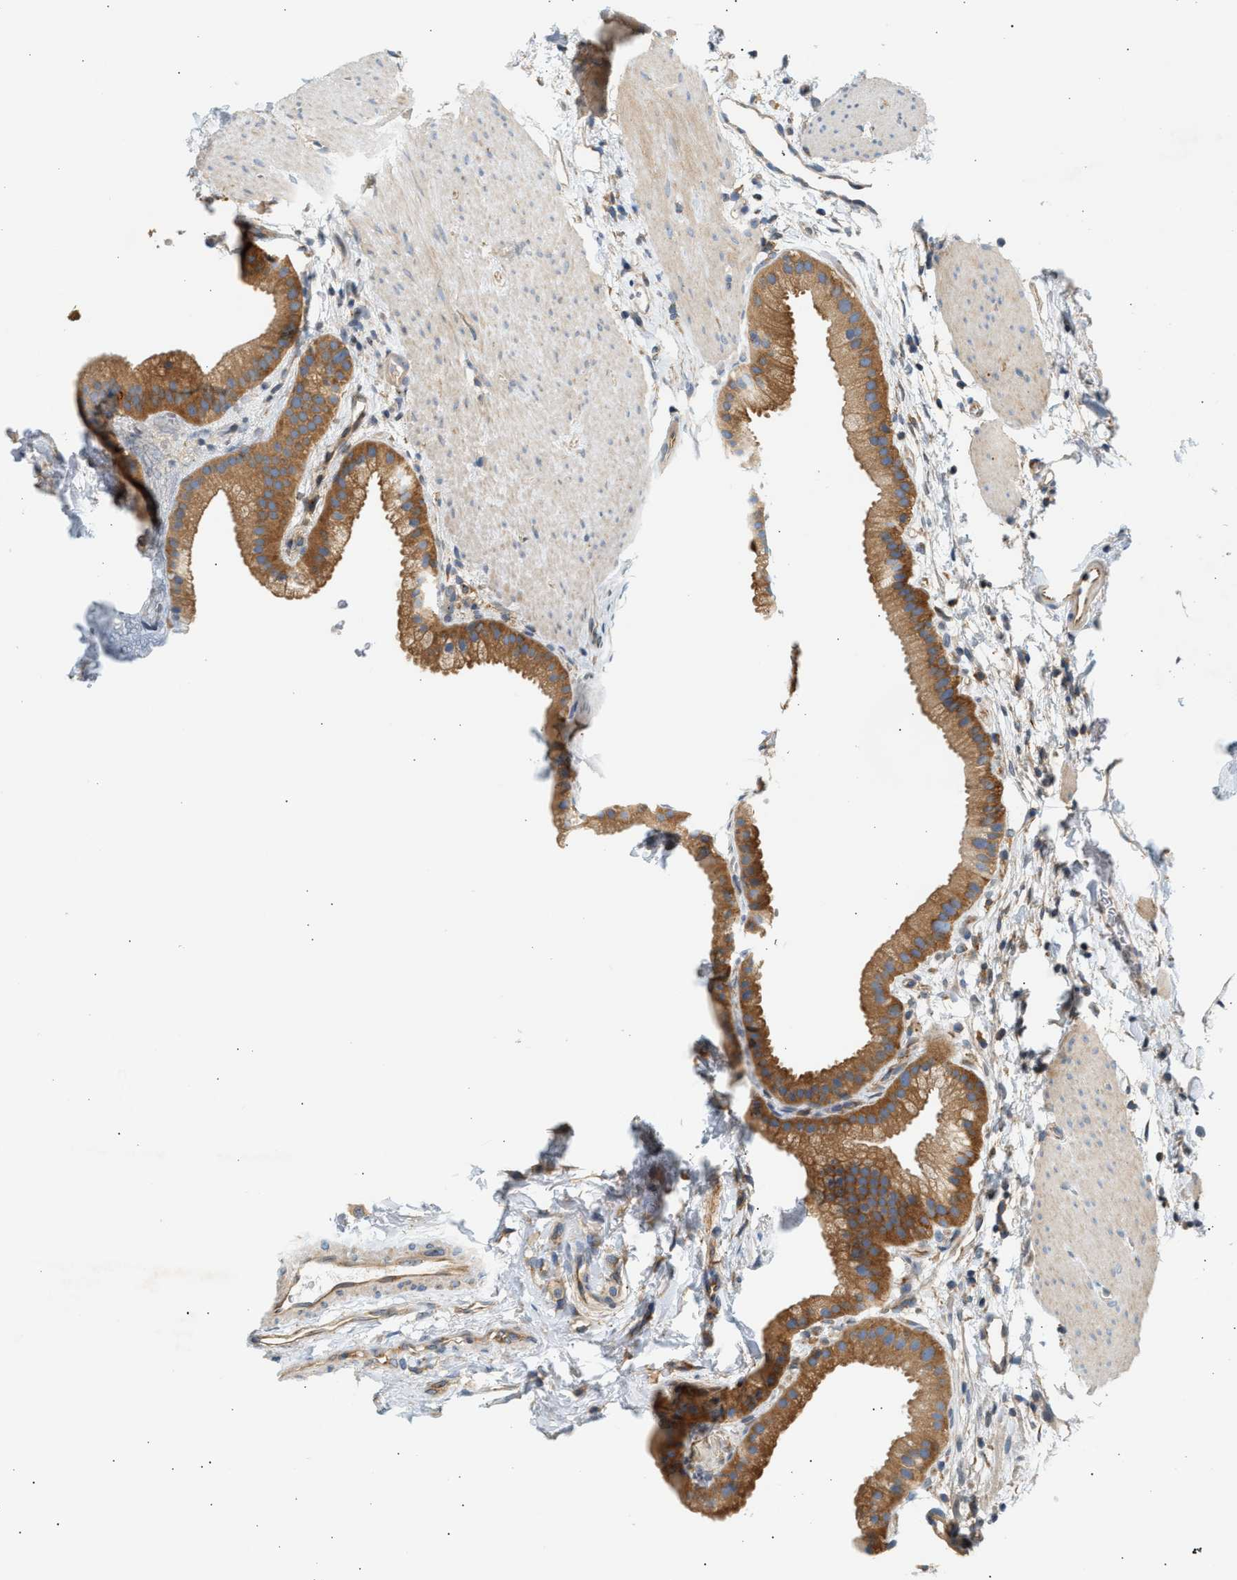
{"staining": {"intensity": "moderate", "quantity": ">75%", "location": "cytoplasmic/membranous"}, "tissue": "gallbladder", "cell_type": "Glandular cells", "image_type": "normal", "snomed": [{"axis": "morphology", "description": "Normal tissue, NOS"}, {"axis": "topography", "description": "Gallbladder"}], "caption": "An immunohistochemistry (IHC) micrograph of unremarkable tissue is shown. Protein staining in brown highlights moderate cytoplasmic/membranous positivity in gallbladder within glandular cells. (IHC, brightfield microscopy, high magnification).", "gene": "PAFAH1B1", "patient": {"sex": "female", "age": 64}}